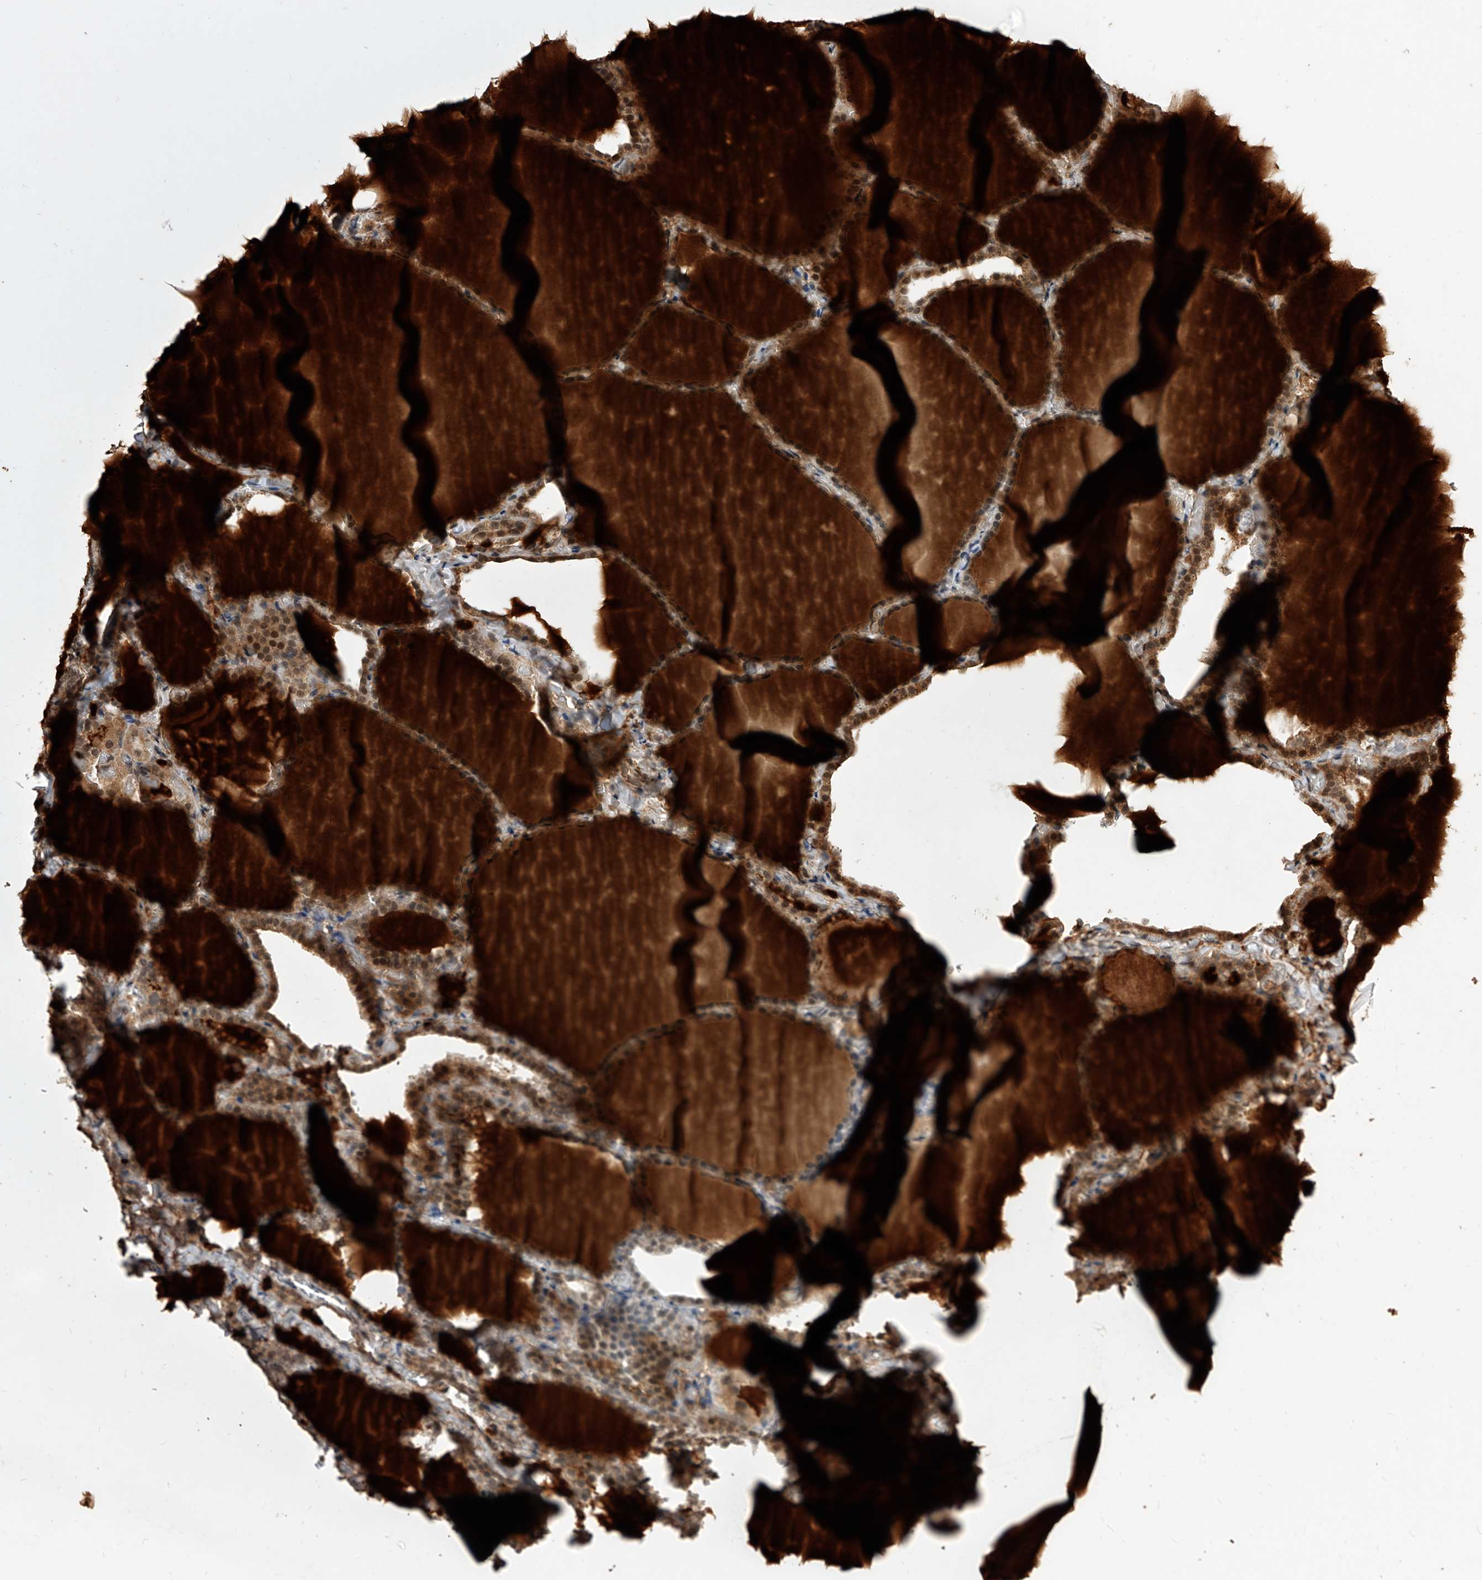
{"staining": {"intensity": "strong", "quantity": ">75%", "location": "cytoplasmic/membranous,nuclear"}, "tissue": "thyroid gland", "cell_type": "Glandular cells", "image_type": "normal", "snomed": [{"axis": "morphology", "description": "Normal tissue, NOS"}, {"axis": "topography", "description": "Thyroid gland"}], "caption": "High-power microscopy captured an immunohistochemistry (IHC) micrograph of unremarkable thyroid gland, revealing strong cytoplasmic/membranous,nuclear expression in about >75% of glandular cells.", "gene": "CFAP410", "patient": {"sex": "female", "age": 22}}